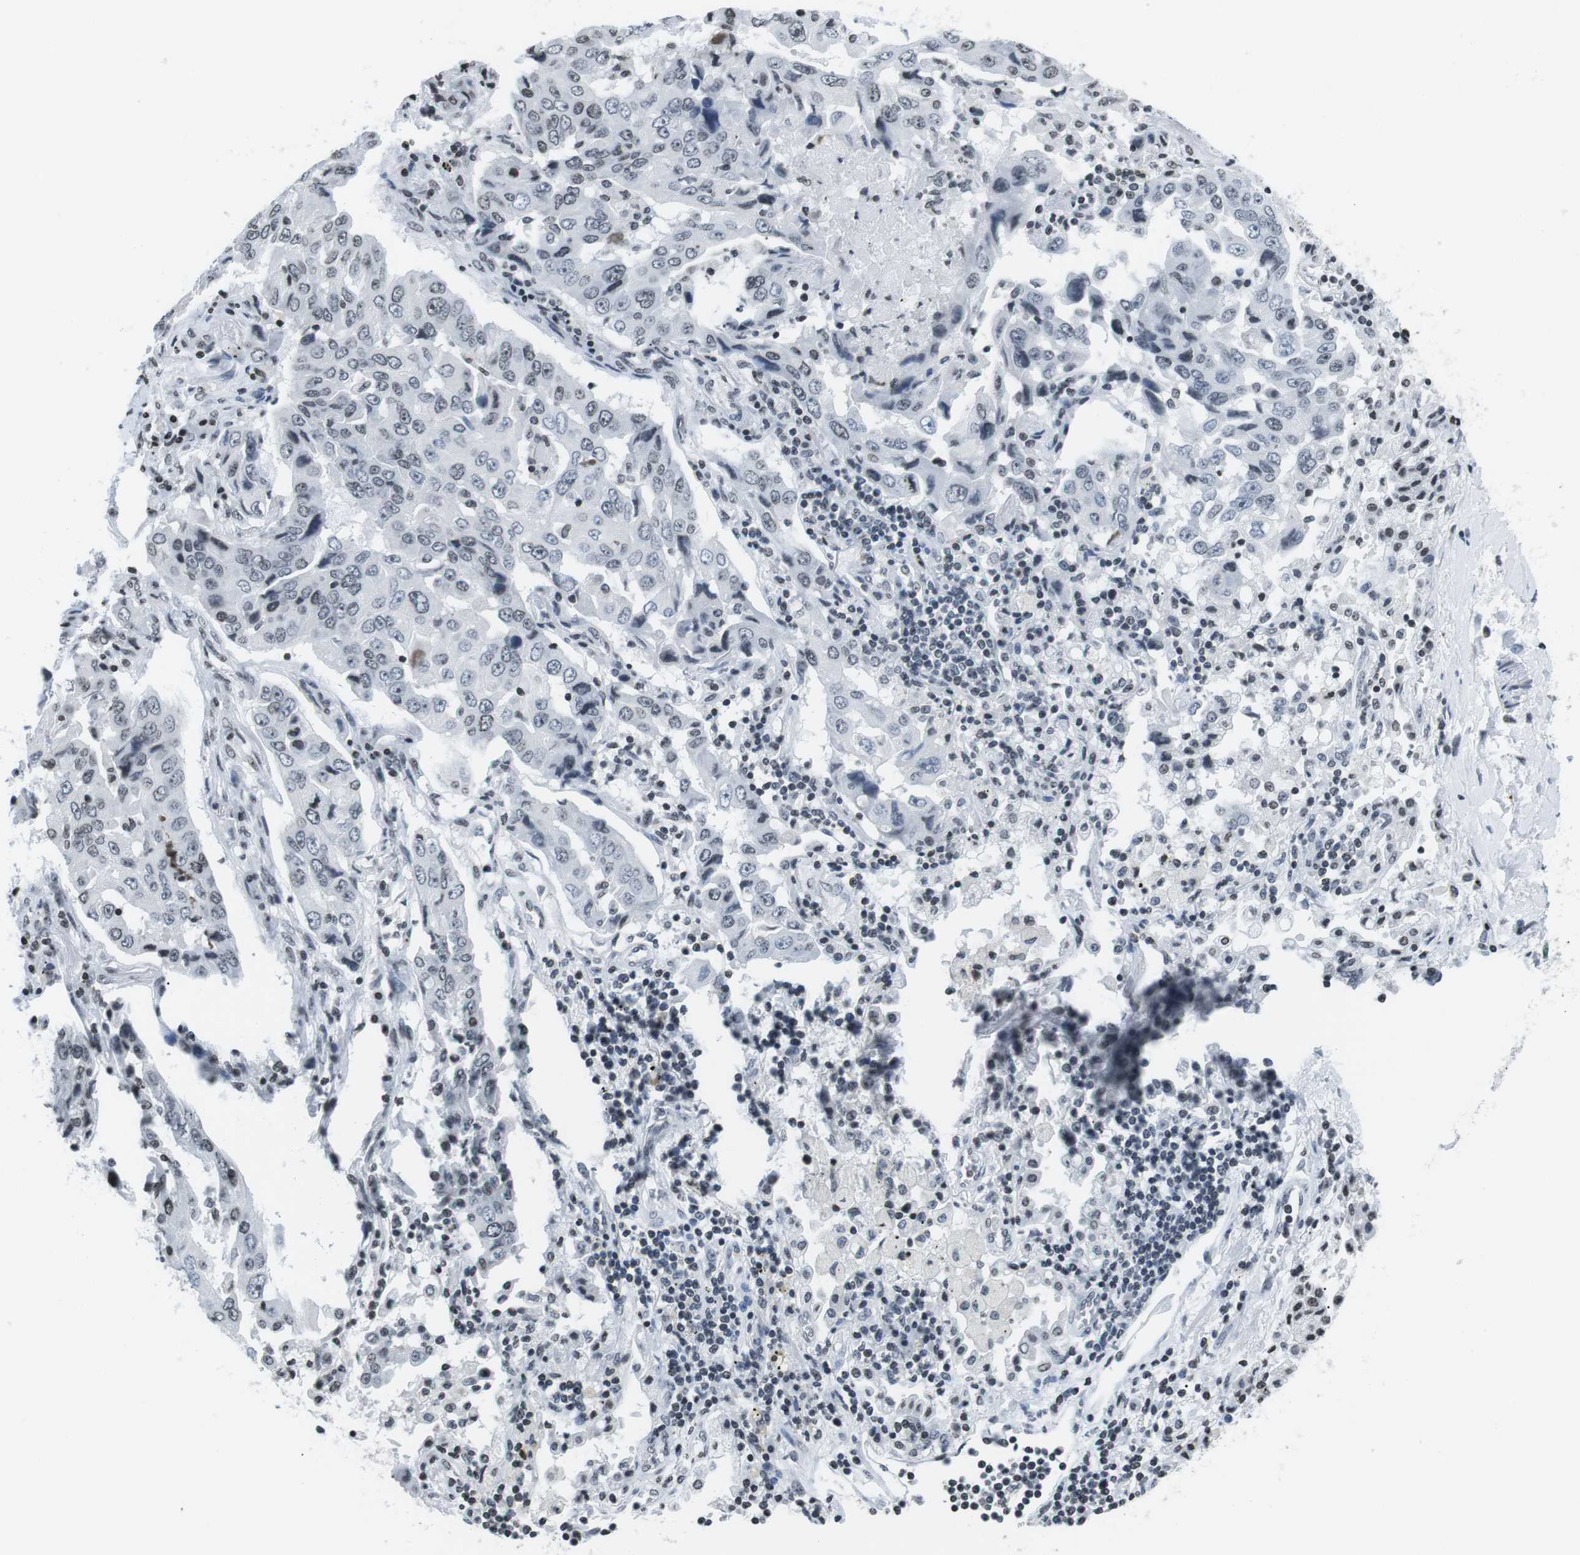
{"staining": {"intensity": "negative", "quantity": "none", "location": "none"}, "tissue": "lung cancer", "cell_type": "Tumor cells", "image_type": "cancer", "snomed": [{"axis": "morphology", "description": "Adenocarcinoma, NOS"}, {"axis": "topography", "description": "Lung"}], "caption": "An immunohistochemistry histopathology image of lung cancer is shown. There is no staining in tumor cells of lung cancer.", "gene": "E2F2", "patient": {"sex": "female", "age": 65}}